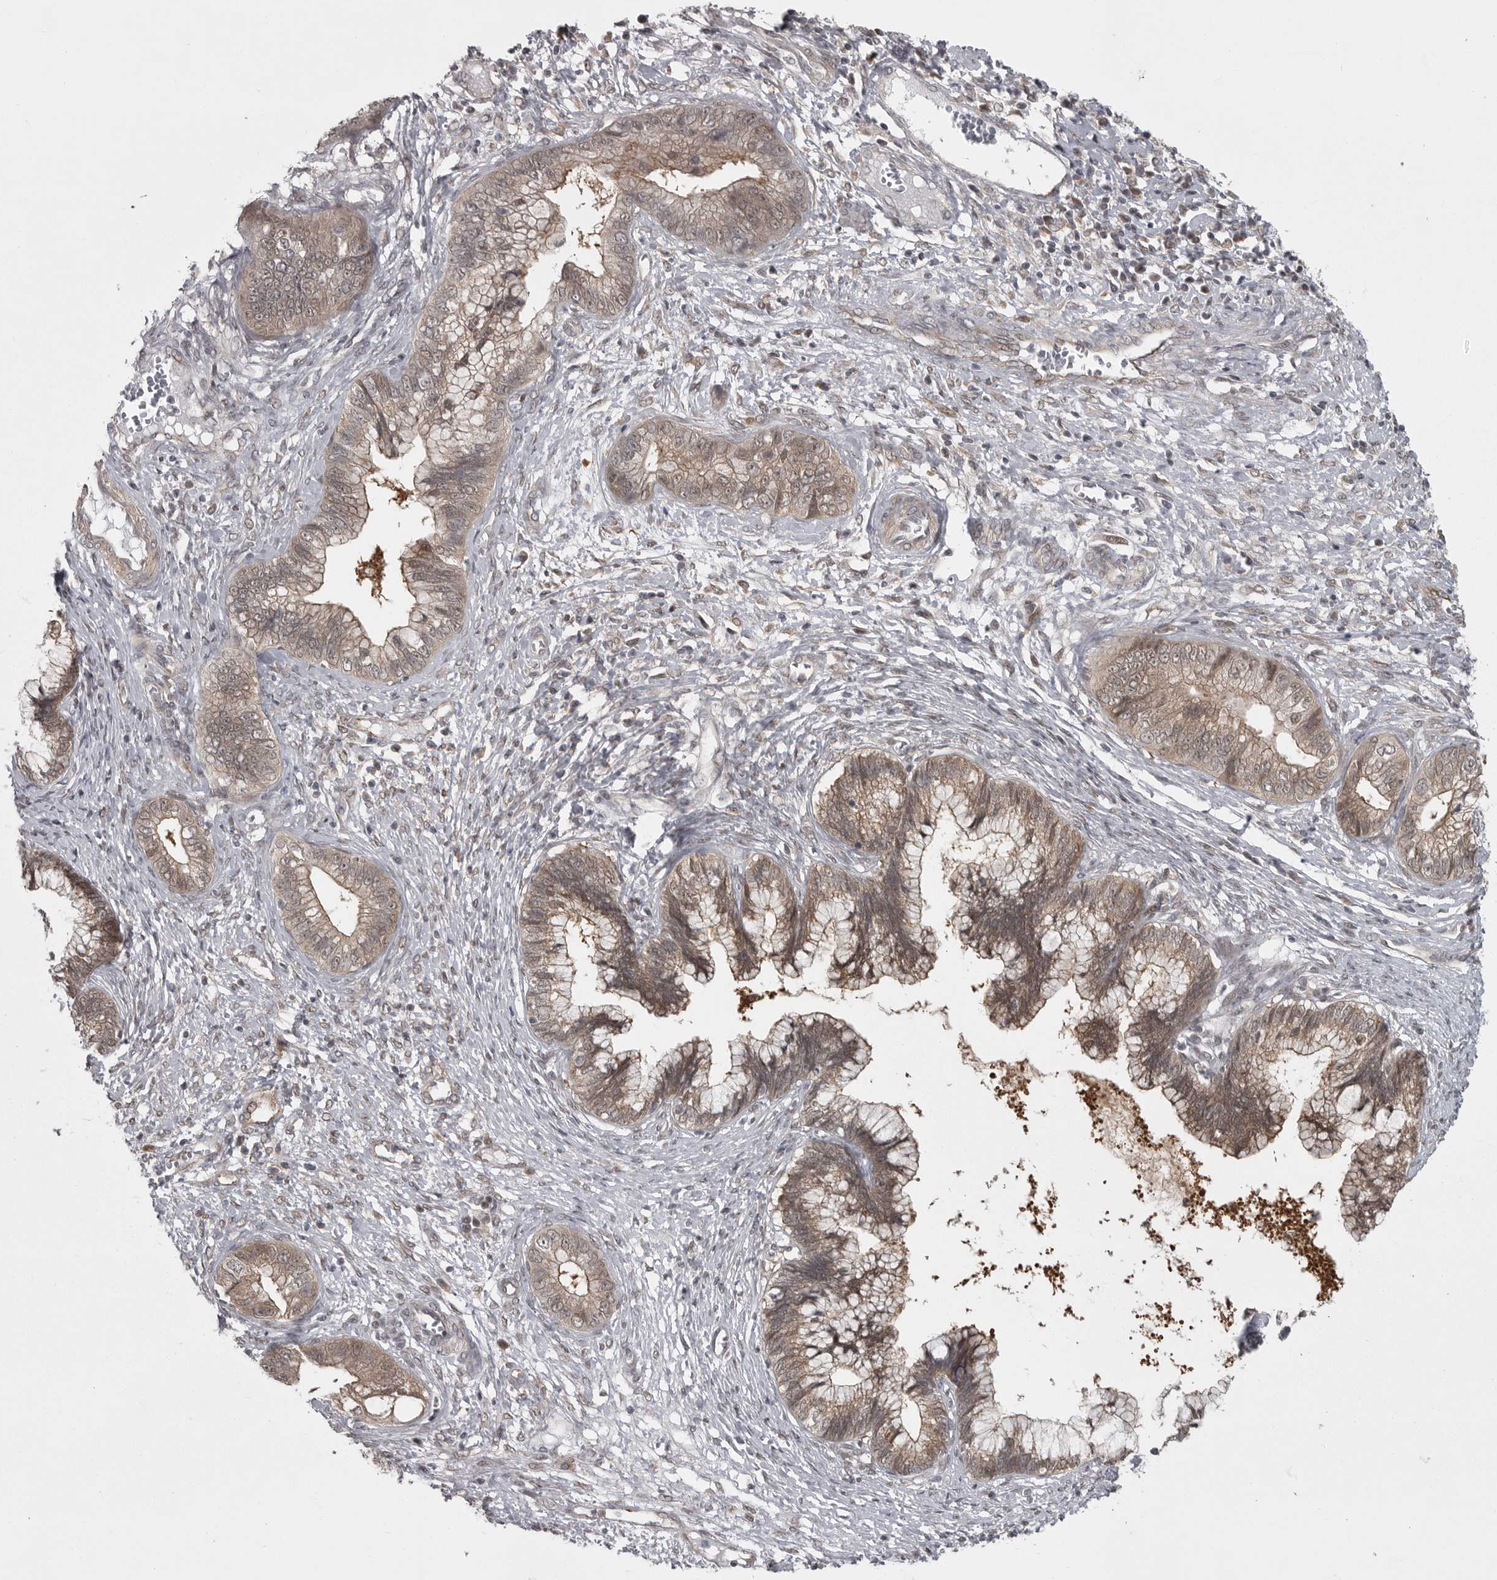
{"staining": {"intensity": "weak", "quantity": ">75%", "location": "cytoplasmic/membranous,nuclear"}, "tissue": "cervical cancer", "cell_type": "Tumor cells", "image_type": "cancer", "snomed": [{"axis": "morphology", "description": "Adenocarcinoma, NOS"}, {"axis": "topography", "description": "Cervix"}], "caption": "Immunohistochemical staining of human adenocarcinoma (cervical) reveals low levels of weak cytoplasmic/membranous and nuclear protein staining in about >75% of tumor cells. The protein of interest is stained brown, and the nuclei are stained in blue (DAB IHC with brightfield microscopy, high magnification).", "gene": "PPP1R9A", "patient": {"sex": "female", "age": 44}}